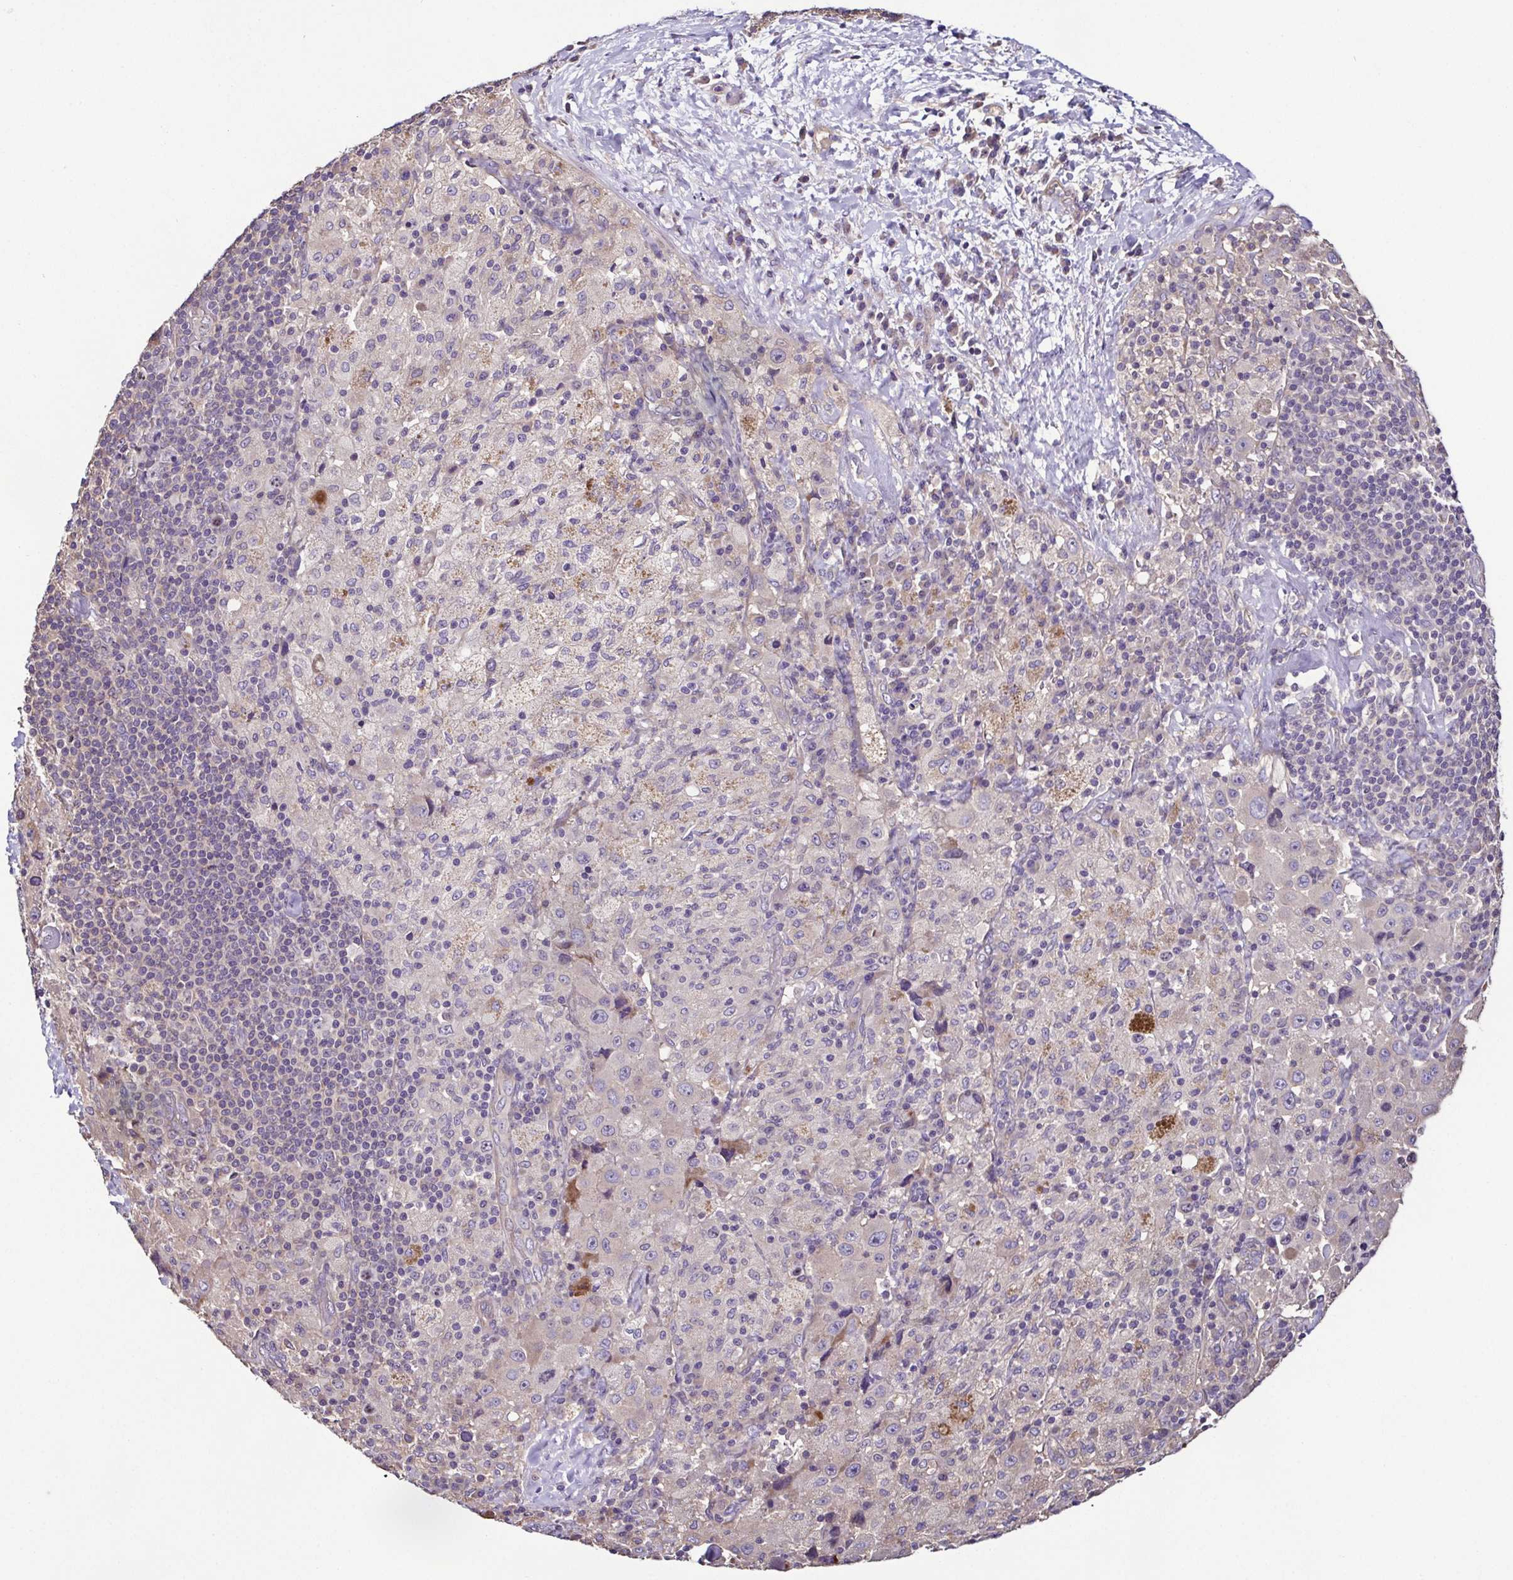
{"staining": {"intensity": "negative", "quantity": "none", "location": "none"}, "tissue": "melanoma", "cell_type": "Tumor cells", "image_type": "cancer", "snomed": [{"axis": "morphology", "description": "Malignant melanoma, Metastatic site"}, {"axis": "topography", "description": "Lymph node"}], "caption": "This is an immunohistochemistry (IHC) image of malignant melanoma (metastatic site). There is no staining in tumor cells.", "gene": "LMOD2", "patient": {"sex": "male", "age": 62}}